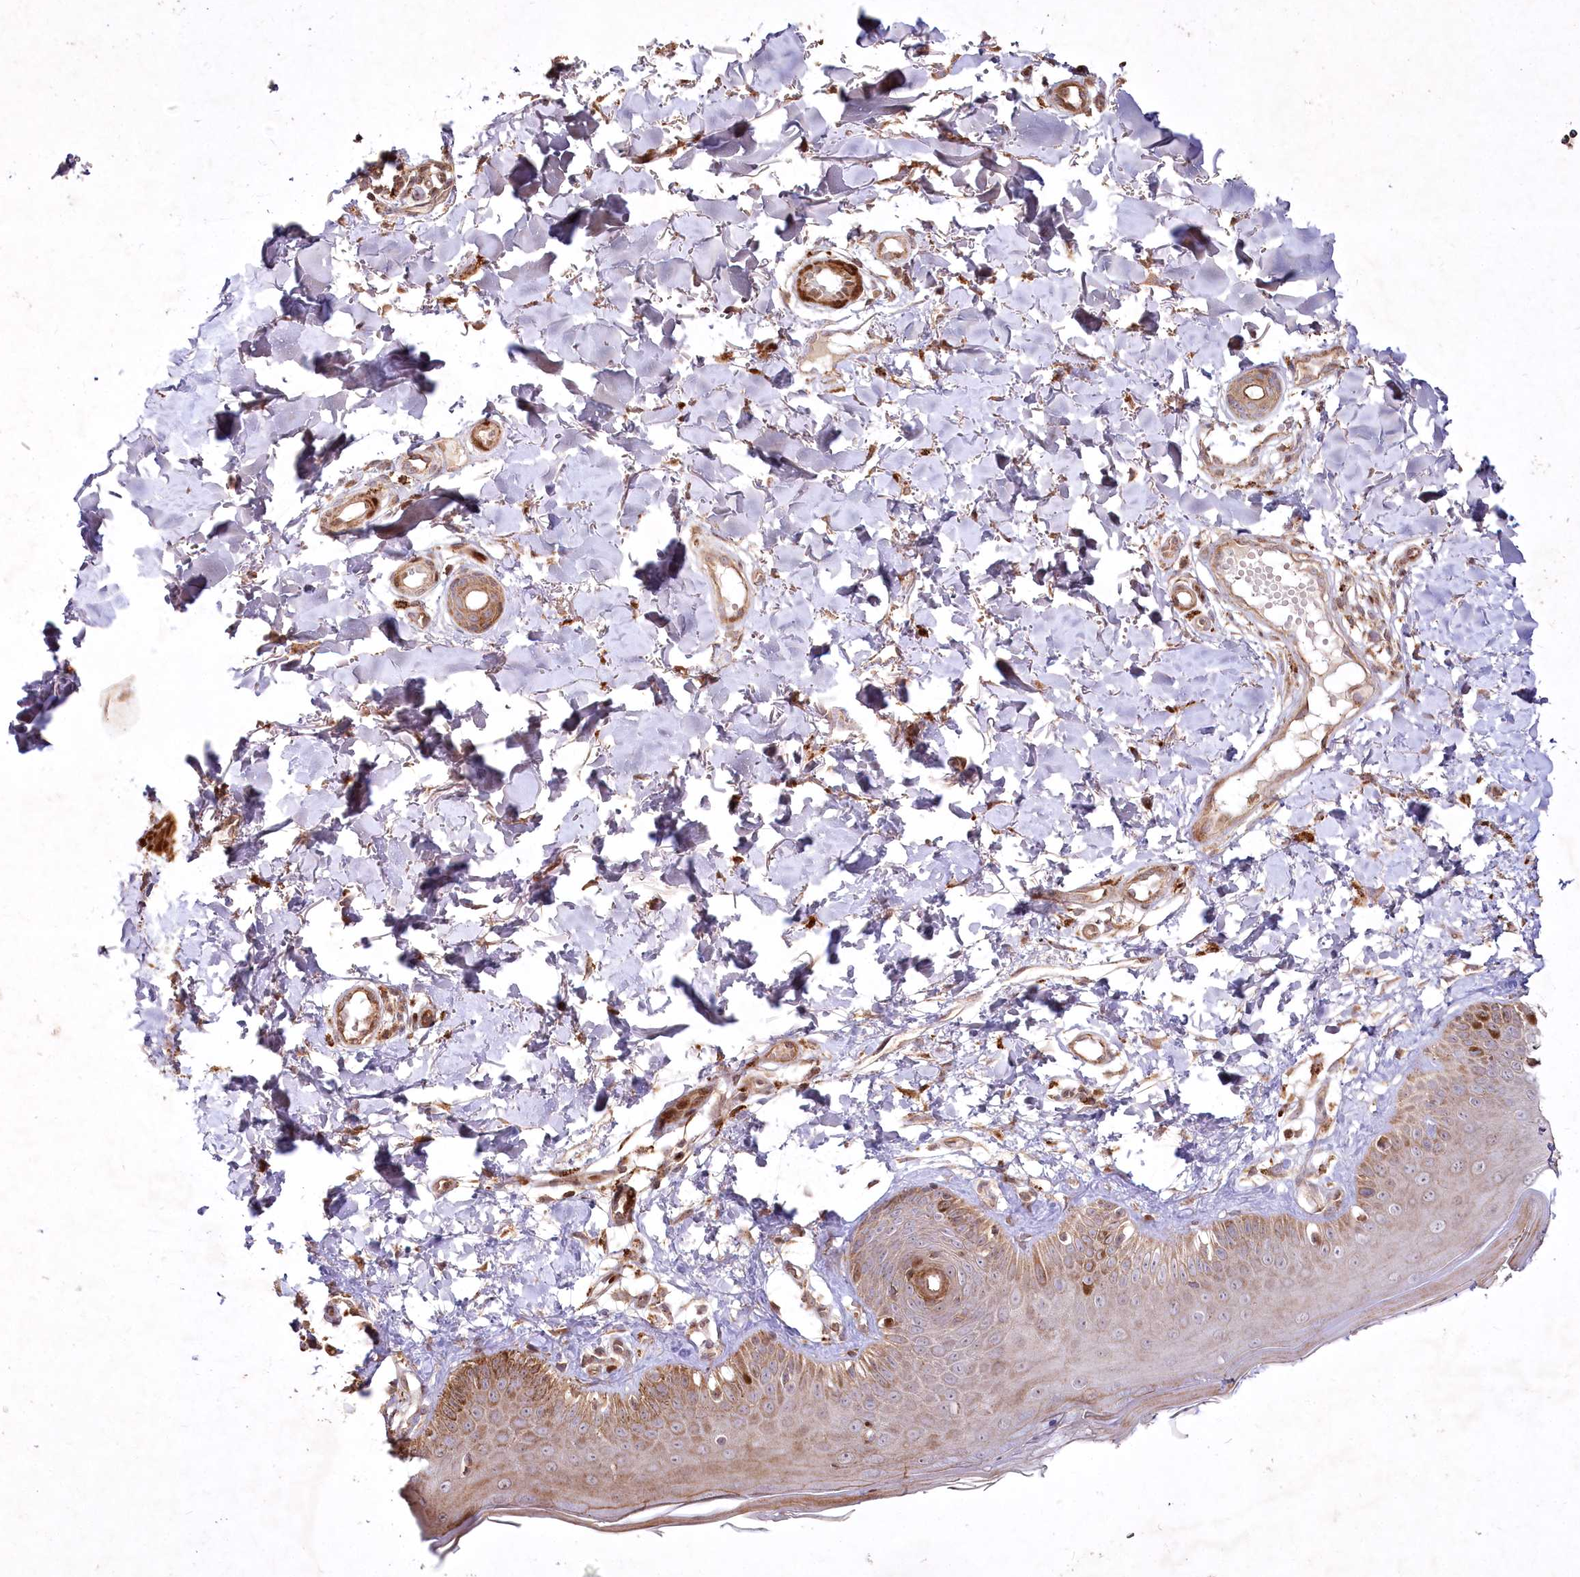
{"staining": {"intensity": "moderate", "quantity": ">75%", "location": "cytoplasmic/membranous"}, "tissue": "skin", "cell_type": "Fibroblasts", "image_type": "normal", "snomed": [{"axis": "morphology", "description": "Normal tissue, NOS"}, {"axis": "topography", "description": "Skin"}], "caption": "Moderate cytoplasmic/membranous positivity for a protein is appreciated in about >75% of fibroblasts of benign skin using IHC.", "gene": "PSTK", "patient": {"sex": "male", "age": 52}}